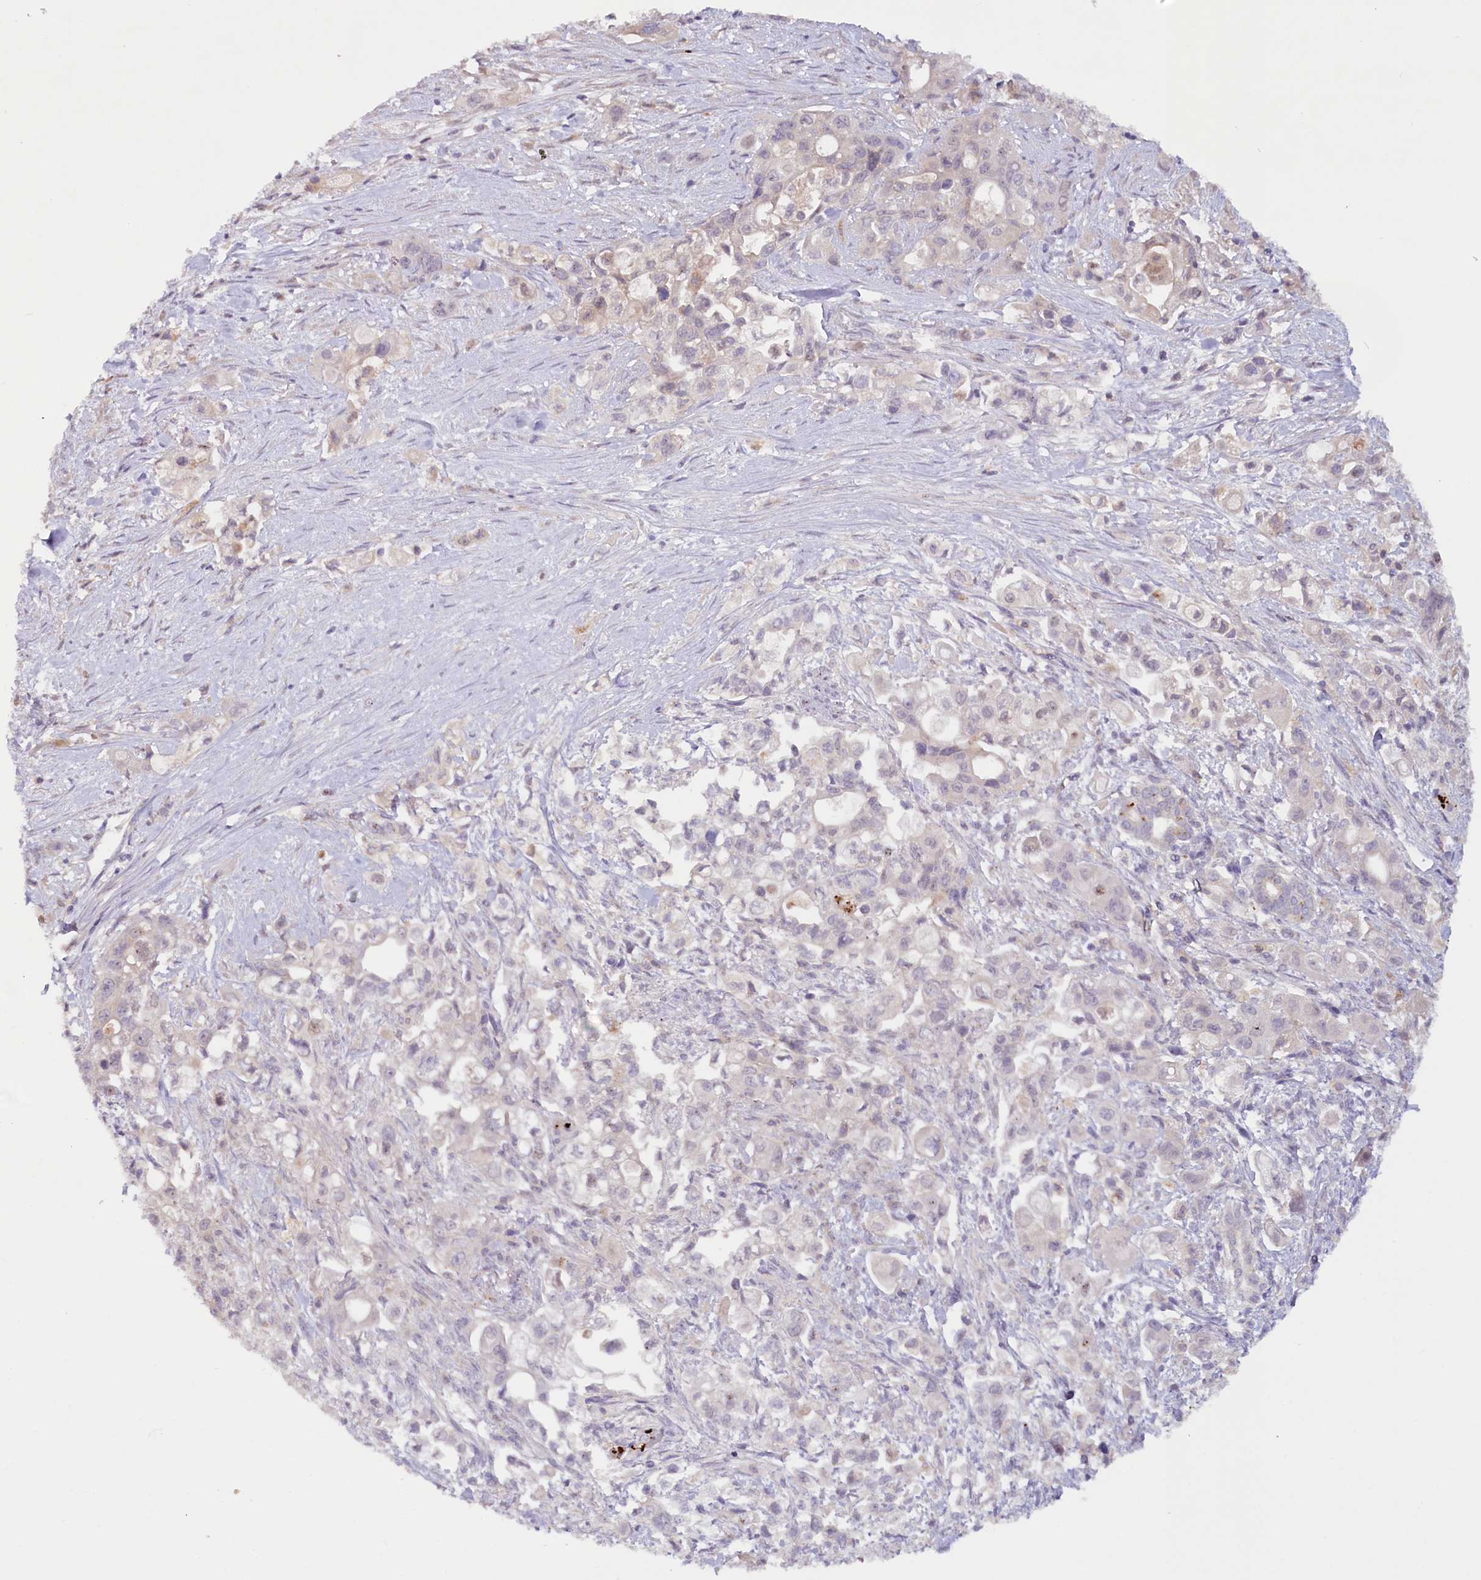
{"staining": {"intensity": "negative", "quantity": "none", "location": "none"}, "tissue": "pancreatic cancer", "cell_type": "Tumor cells", "image_type": "cancer", "snomed": [{"axis": "morphology", "description": "Adenocarcinoma, NOS"}, {"axis": "topography", "description": "Pancreas"}], "caption": "Tumor cells are negative for brown protein staining in pancreatic cancer (adenocarcinoma). The staining was performed using DAB to visualize the protein expression in brown, while the nuclei were stained in blue with hematoxylin (Magnification: 20x).", "gene": "PSAPL1", "patient": {"sex": "female", "age": 66}}